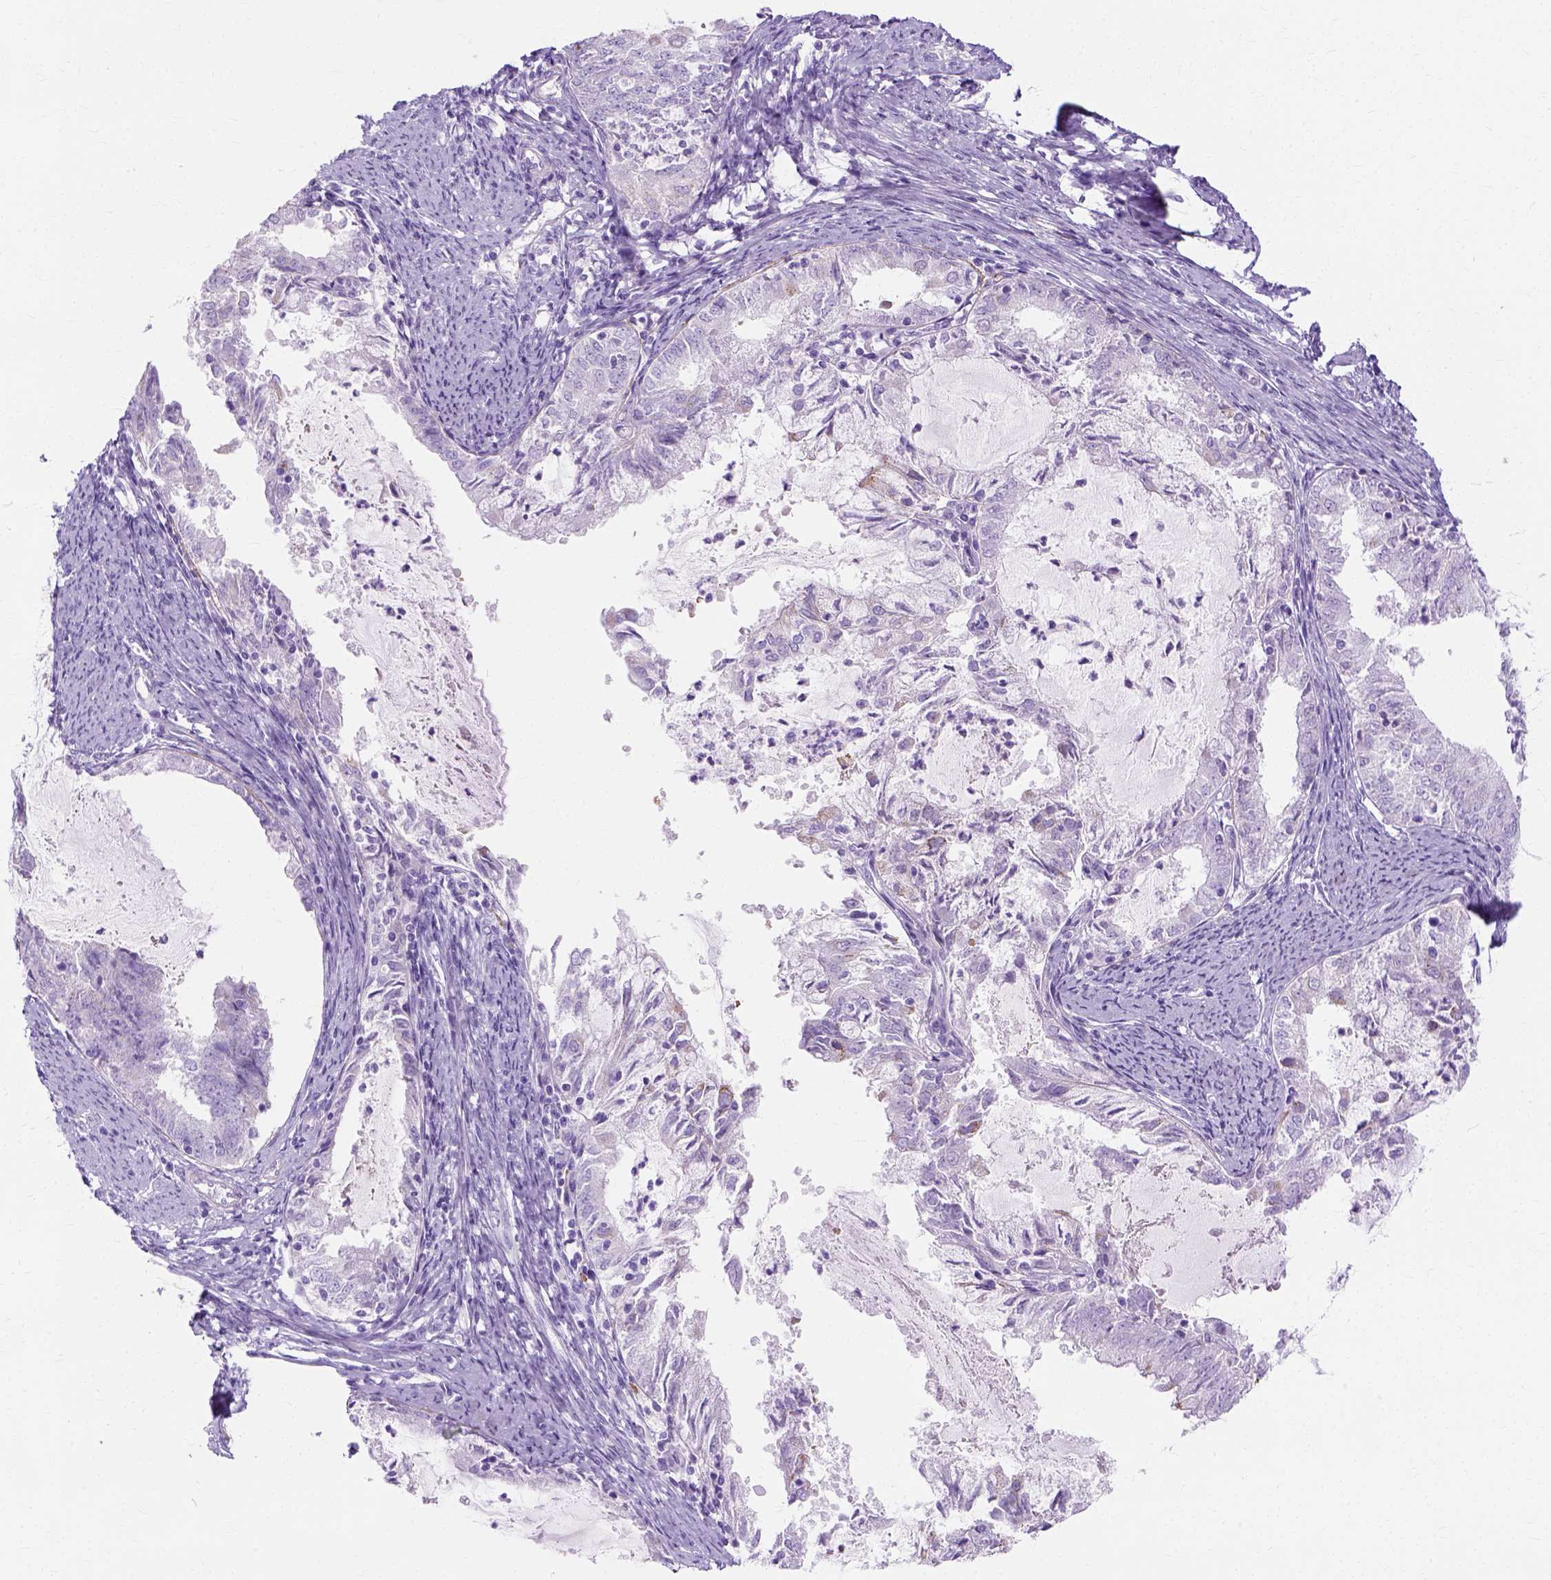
{"staining": {"intensity": "negative", "quantity": "none", "location": "none"}, "tissue": "endometrial cancer", "cell_type": "Tumor cells", "image_type": "cancer", "snomed": [{"axis": "morphology", "description": "Adenocarcinoma, NOS"}, {"axis": "topography", "description": "Endometrium"}], "caption": "Endometrial cancer (adenocarcinoma) stained for a protein using immunohistochemistry (IHC) shows no expression tumor cells.", "gene": "MYH15", "patient": {"sex": "female", "age": 57}}